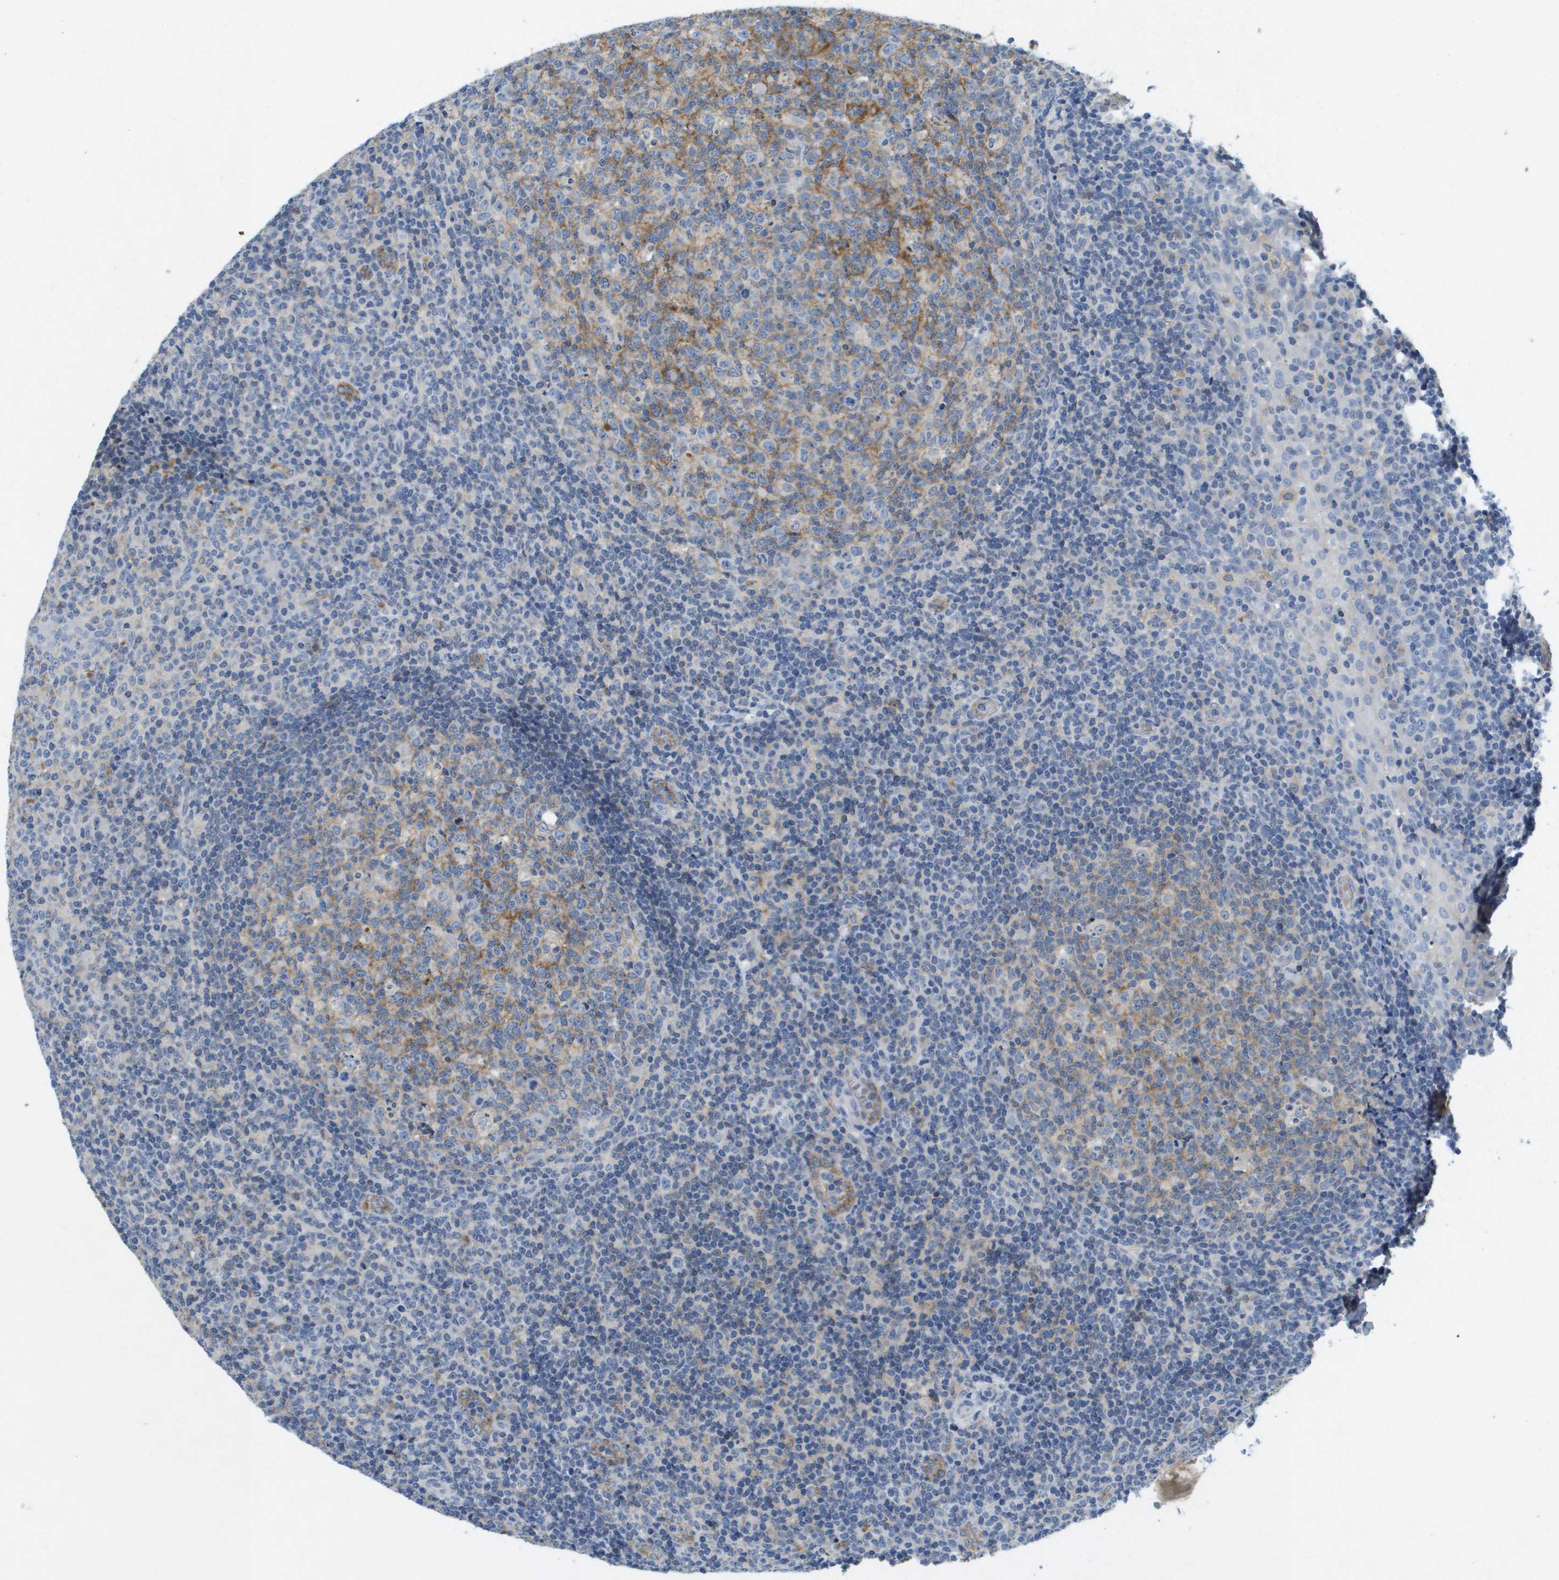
{"staining": {"intensity": "moderate", "quantity": "<25%", "location": "cytoplasmic/membranous"}, "tissue": "tonsil", "cell_type": "Germinal center cells", "image_type": "normal", "snomed": [{"axis": "morphology", "description": "Normal tissue, NOS"}, {"axis": "topography", "description": "Tonsil"}], "caption": "The micrograph displays a brown stain indicating the presence of a protein in the cytoplasmic/membranous of germinal center cells in tonsil. (Stains: DAB (3,3'-diaminobenzidine) in brown, nuclei in blue, Microscopy: brightfield microscopy at high magnification).", "gene": "LIPG", "patient": {"sex": "female", "age": 19}}